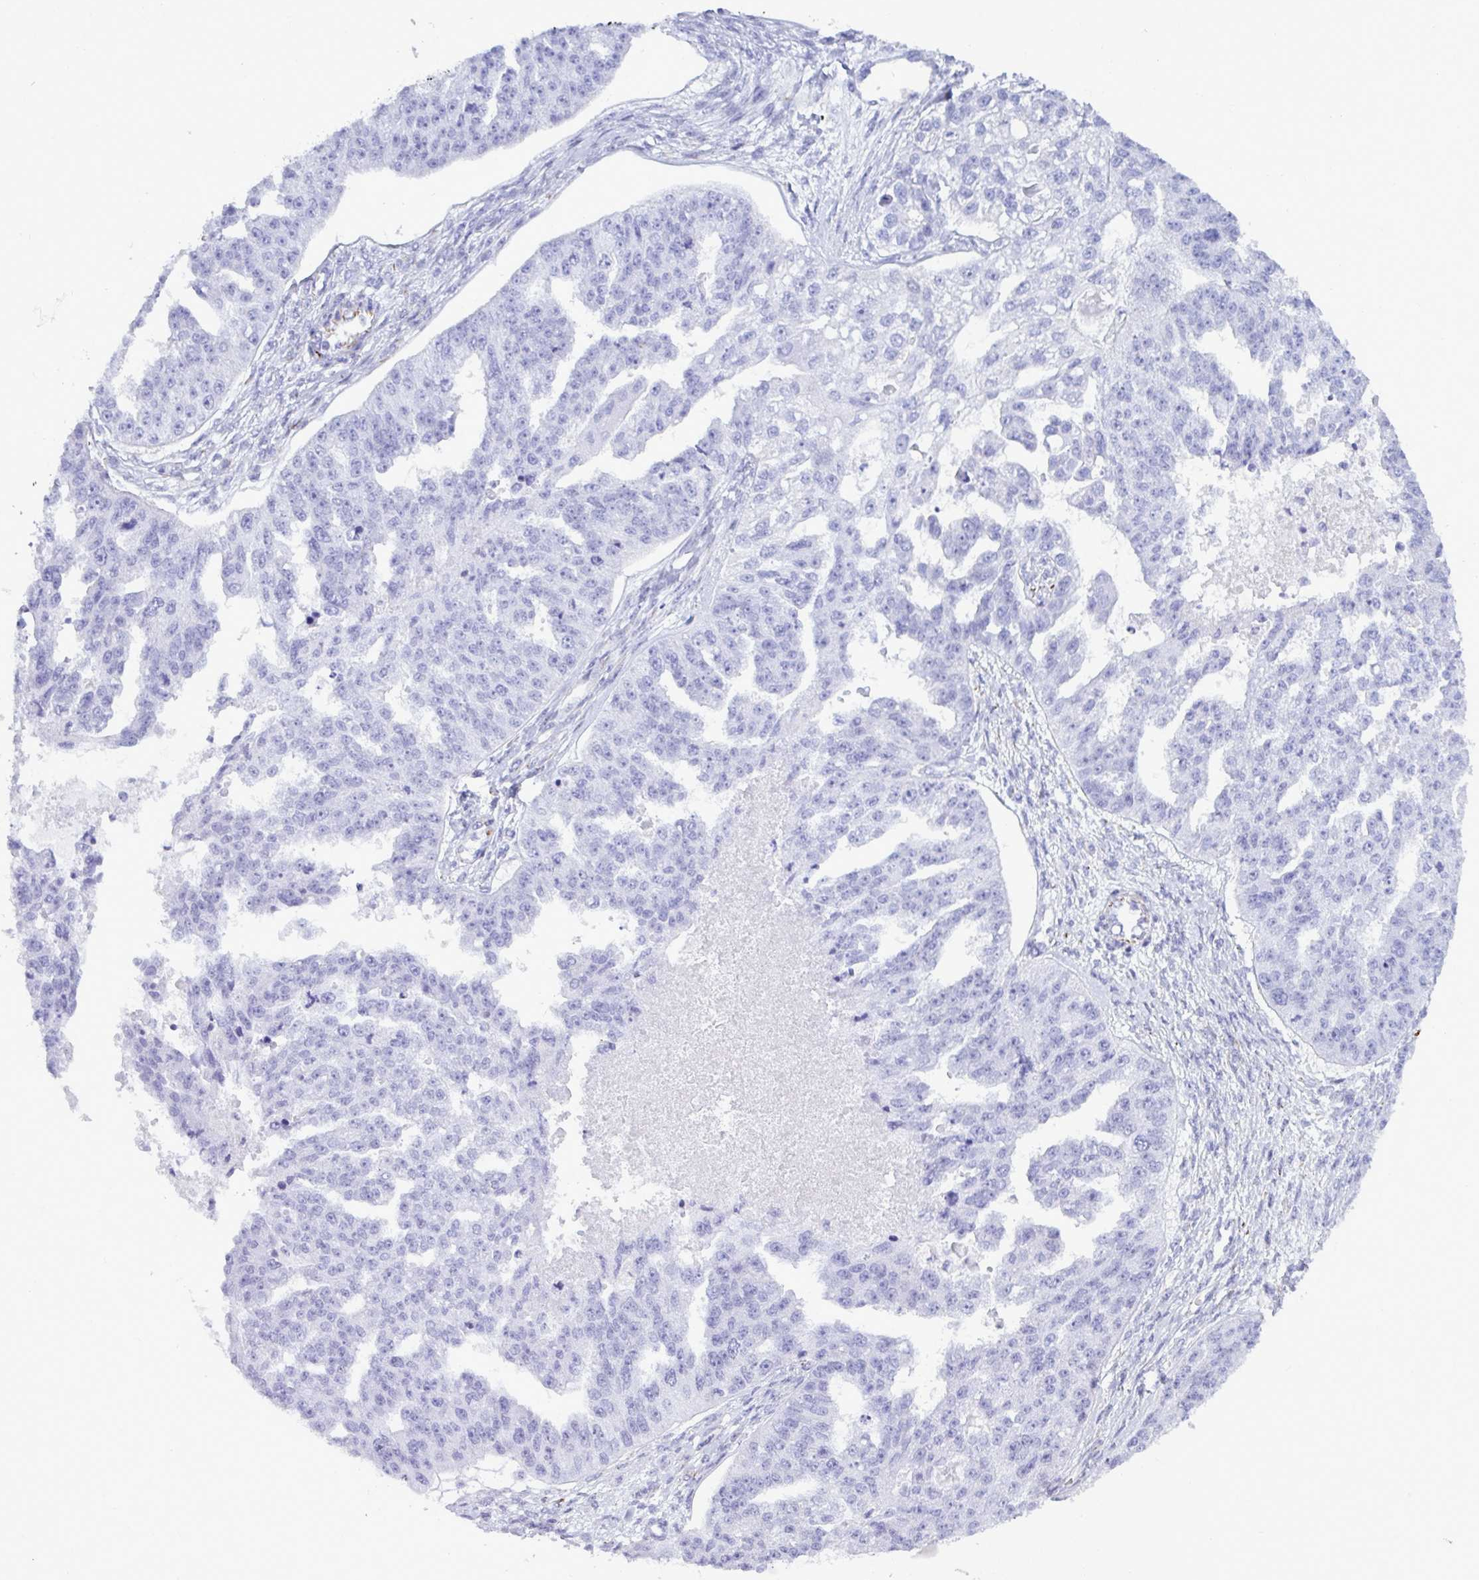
{"staining": {"intensity": "negative", "quantity": "none", "location": "none"}, "tissue": "ovarian cancer", "cell_type": "Tumor cells", "image_type": "cancer", "snomed": [{"axis": "morphology", "description": "Cystadenocarcinoma, serous, NOS"}, {"axis": "topography", "description": "Ovary"}], "caption": "Photomicrograph shows no significant protein expression in tumor cells of ovarian cancer (serous cystadenocarcinoma).", "gene": "SMAD5", "patient": {"sex": "female", "age": 58}}